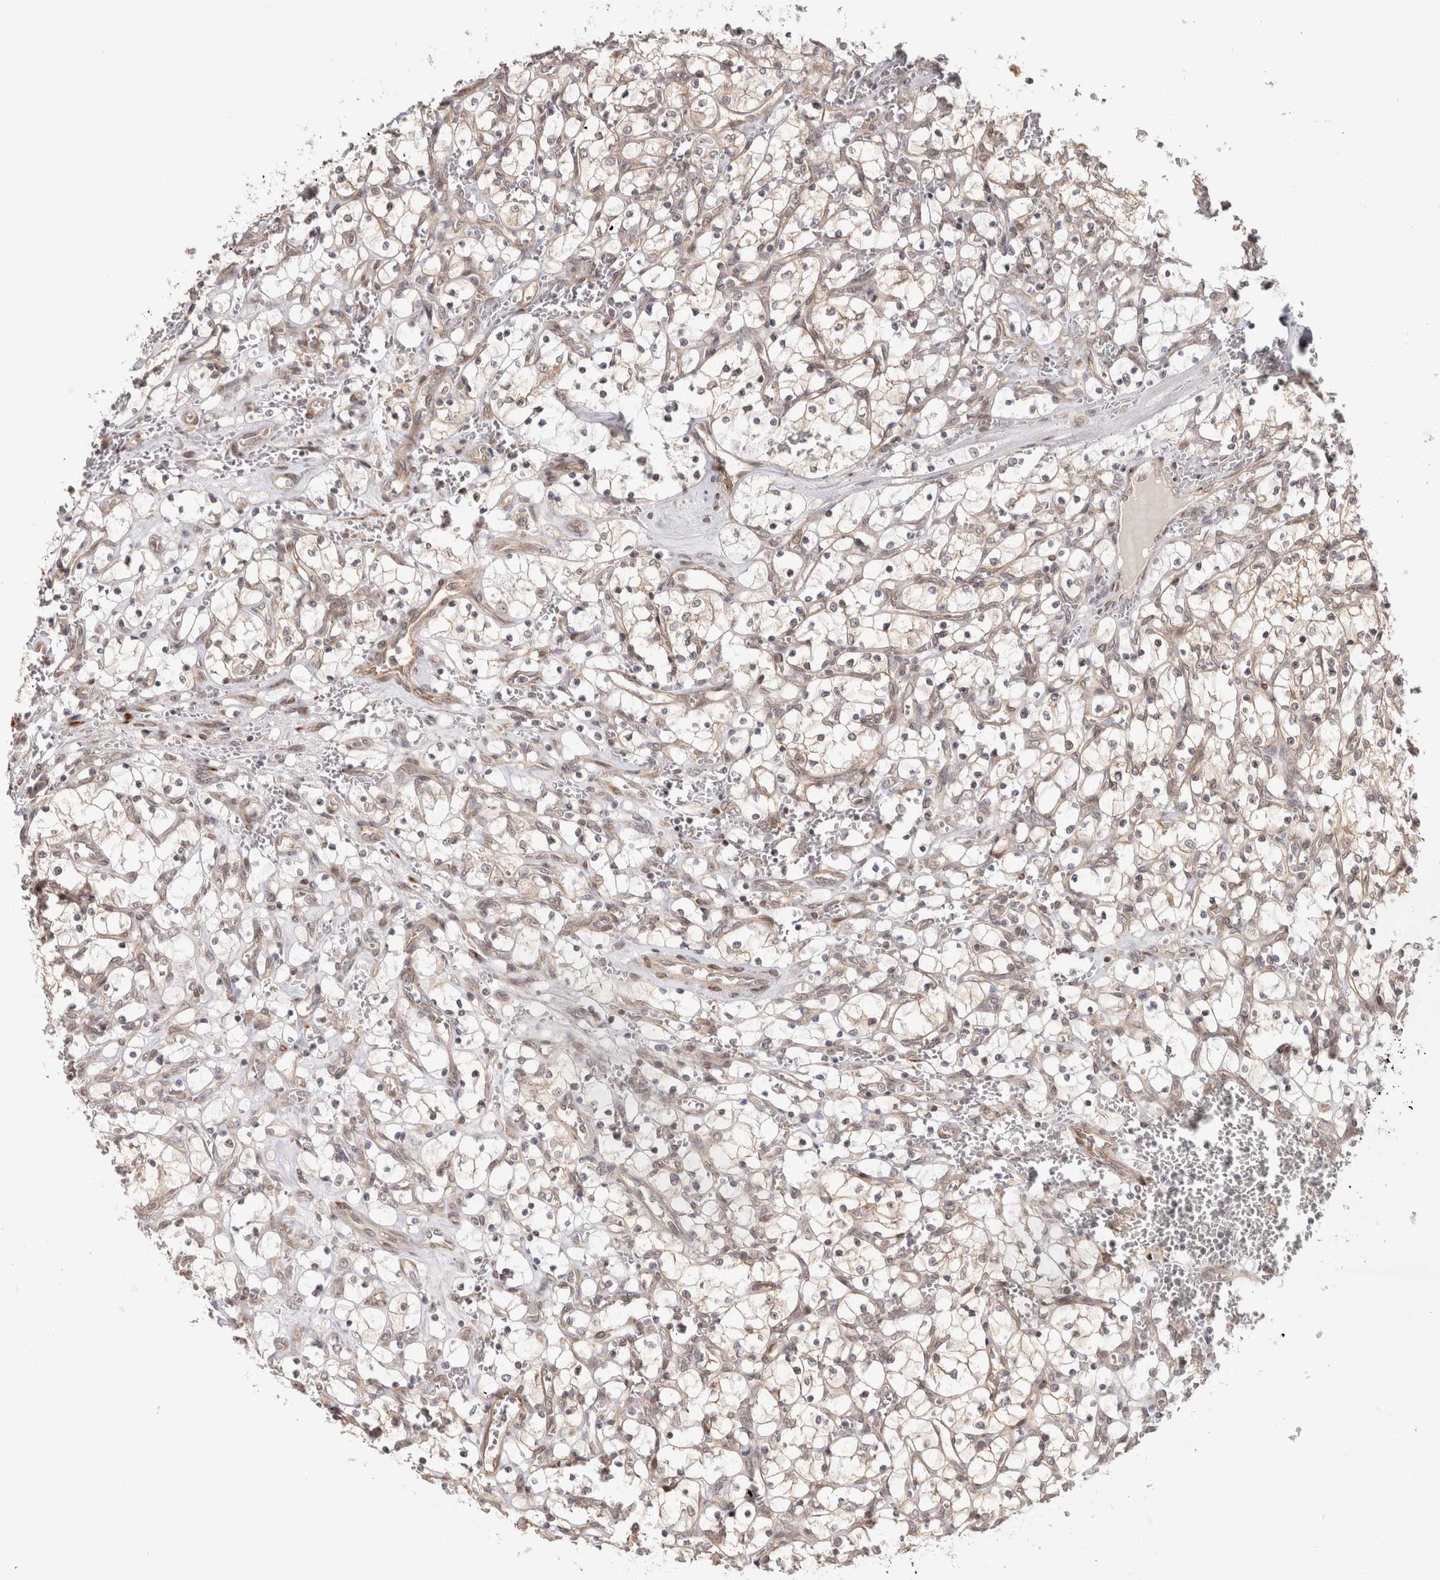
{"staining": {"intensity": "negative", "quantity": "none", "location": "none"}, "tissue": "renal cancer", "cell_type": "Tumor cells", "image_type": "cancer", "snomed": [{"axis": "morphology", "description": "Adenocarcinoma, NOS"}, {"axis": "topography", "description": "Kidney"}], "caption": "This is a histopathology image of IHC staining of renal adenocarcinoma, which shows no staining in tumor cells. (Stains: DAB (3,3'-diaminobenzidine) immunohistochemistry (IHC) with hematoxylin counter stain, Microscopy: brightfield microscopy at high magnification).", "gene": "ZNF318", "patient": {"sex": "female", "age": 69}}